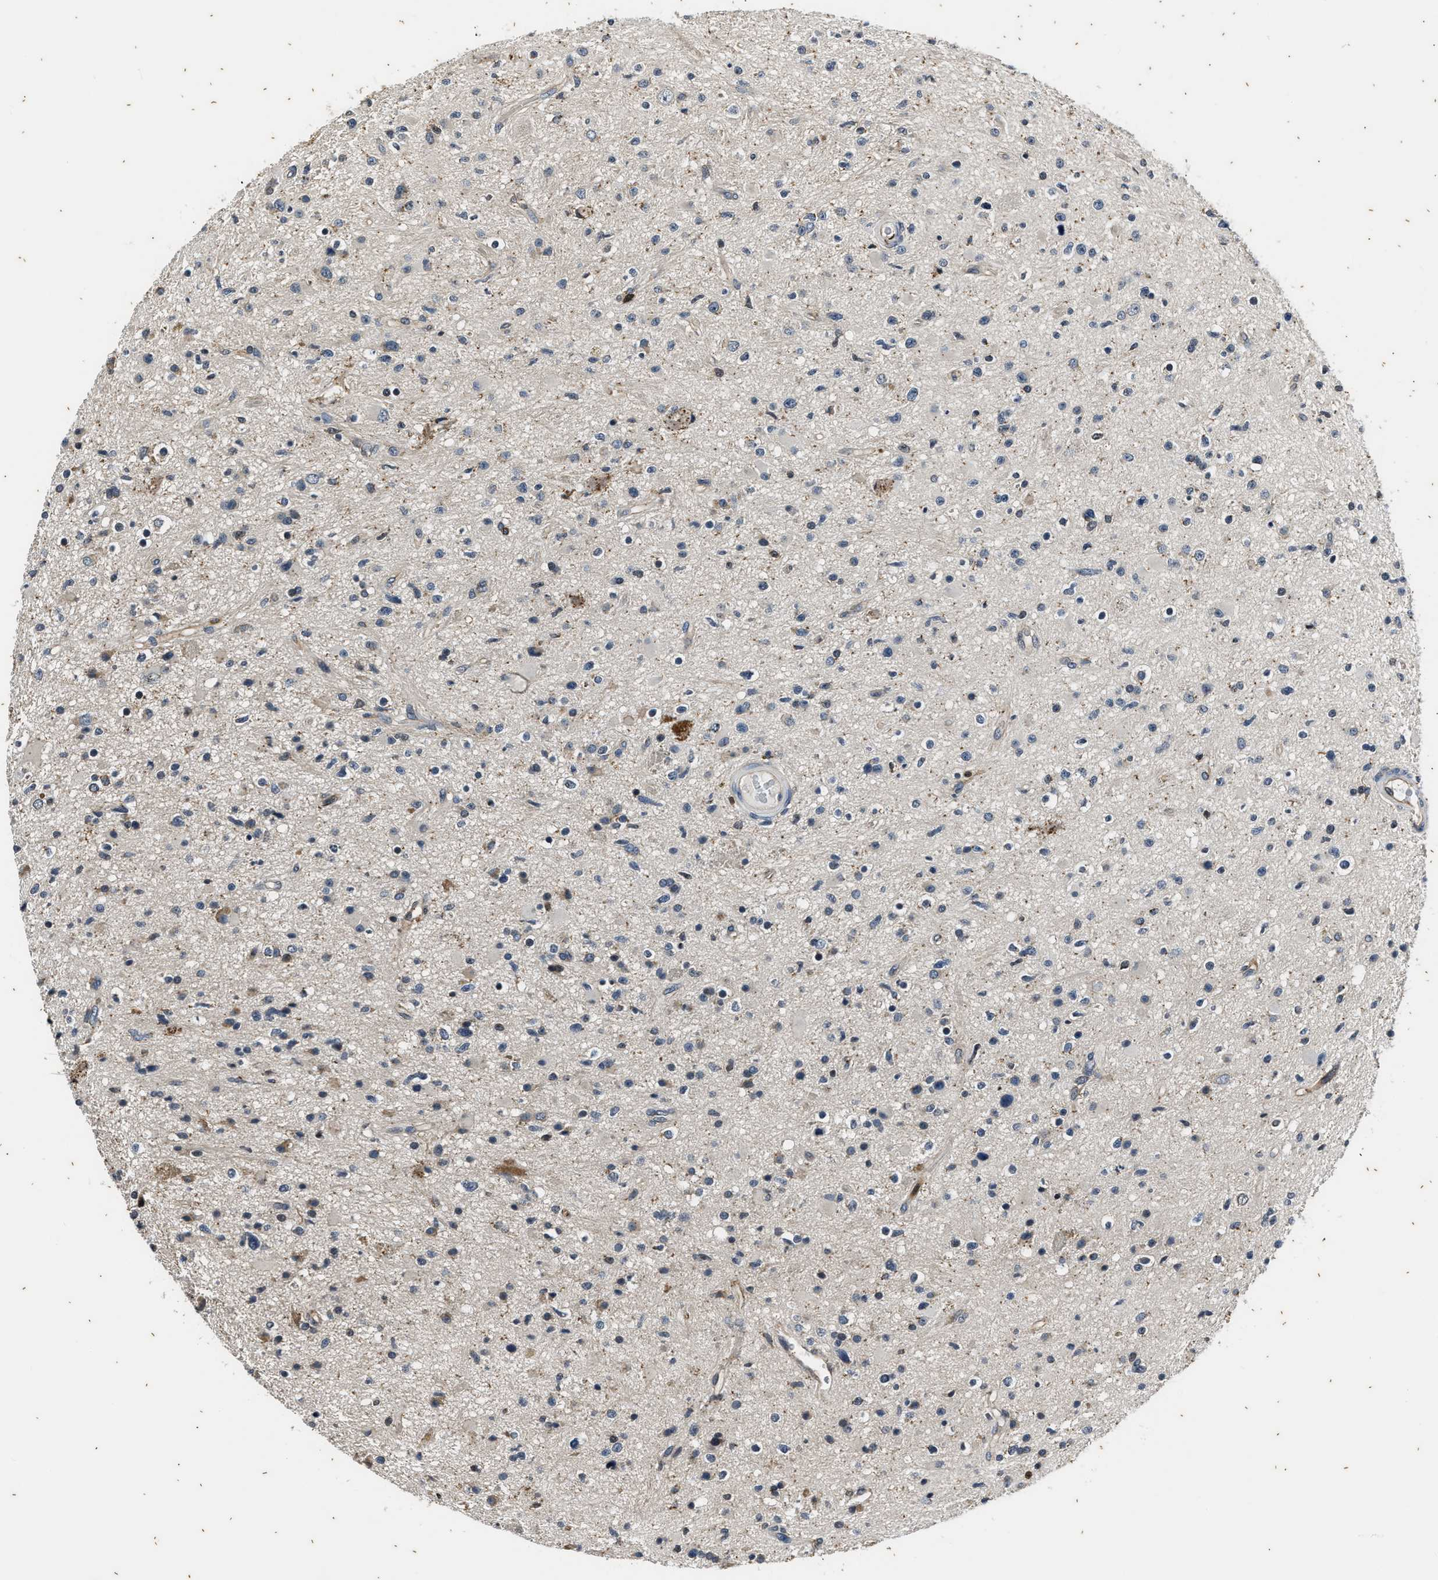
{"staining": {"intensity": "weak", "quantity": "<25%", "location": "cytoplasmic/membranous"}, "tissue": "glioma", "cell_type": "Tumor cells", "image_type": "cancer", "snomed": [{"axis": "morphology", "description": "Glioma, malignant, High grade"}, {"axis": "topography", "description": "Brain"}], "caption": "Tumor cells are negative for protein expression in human malignant high-grade glioma. The staining is performed using DAB brown chromogen with nuclei counter-stained in using hematoxylin.", "gene": "PTPN7", "patient": {"sex": "male", "age": 33}}